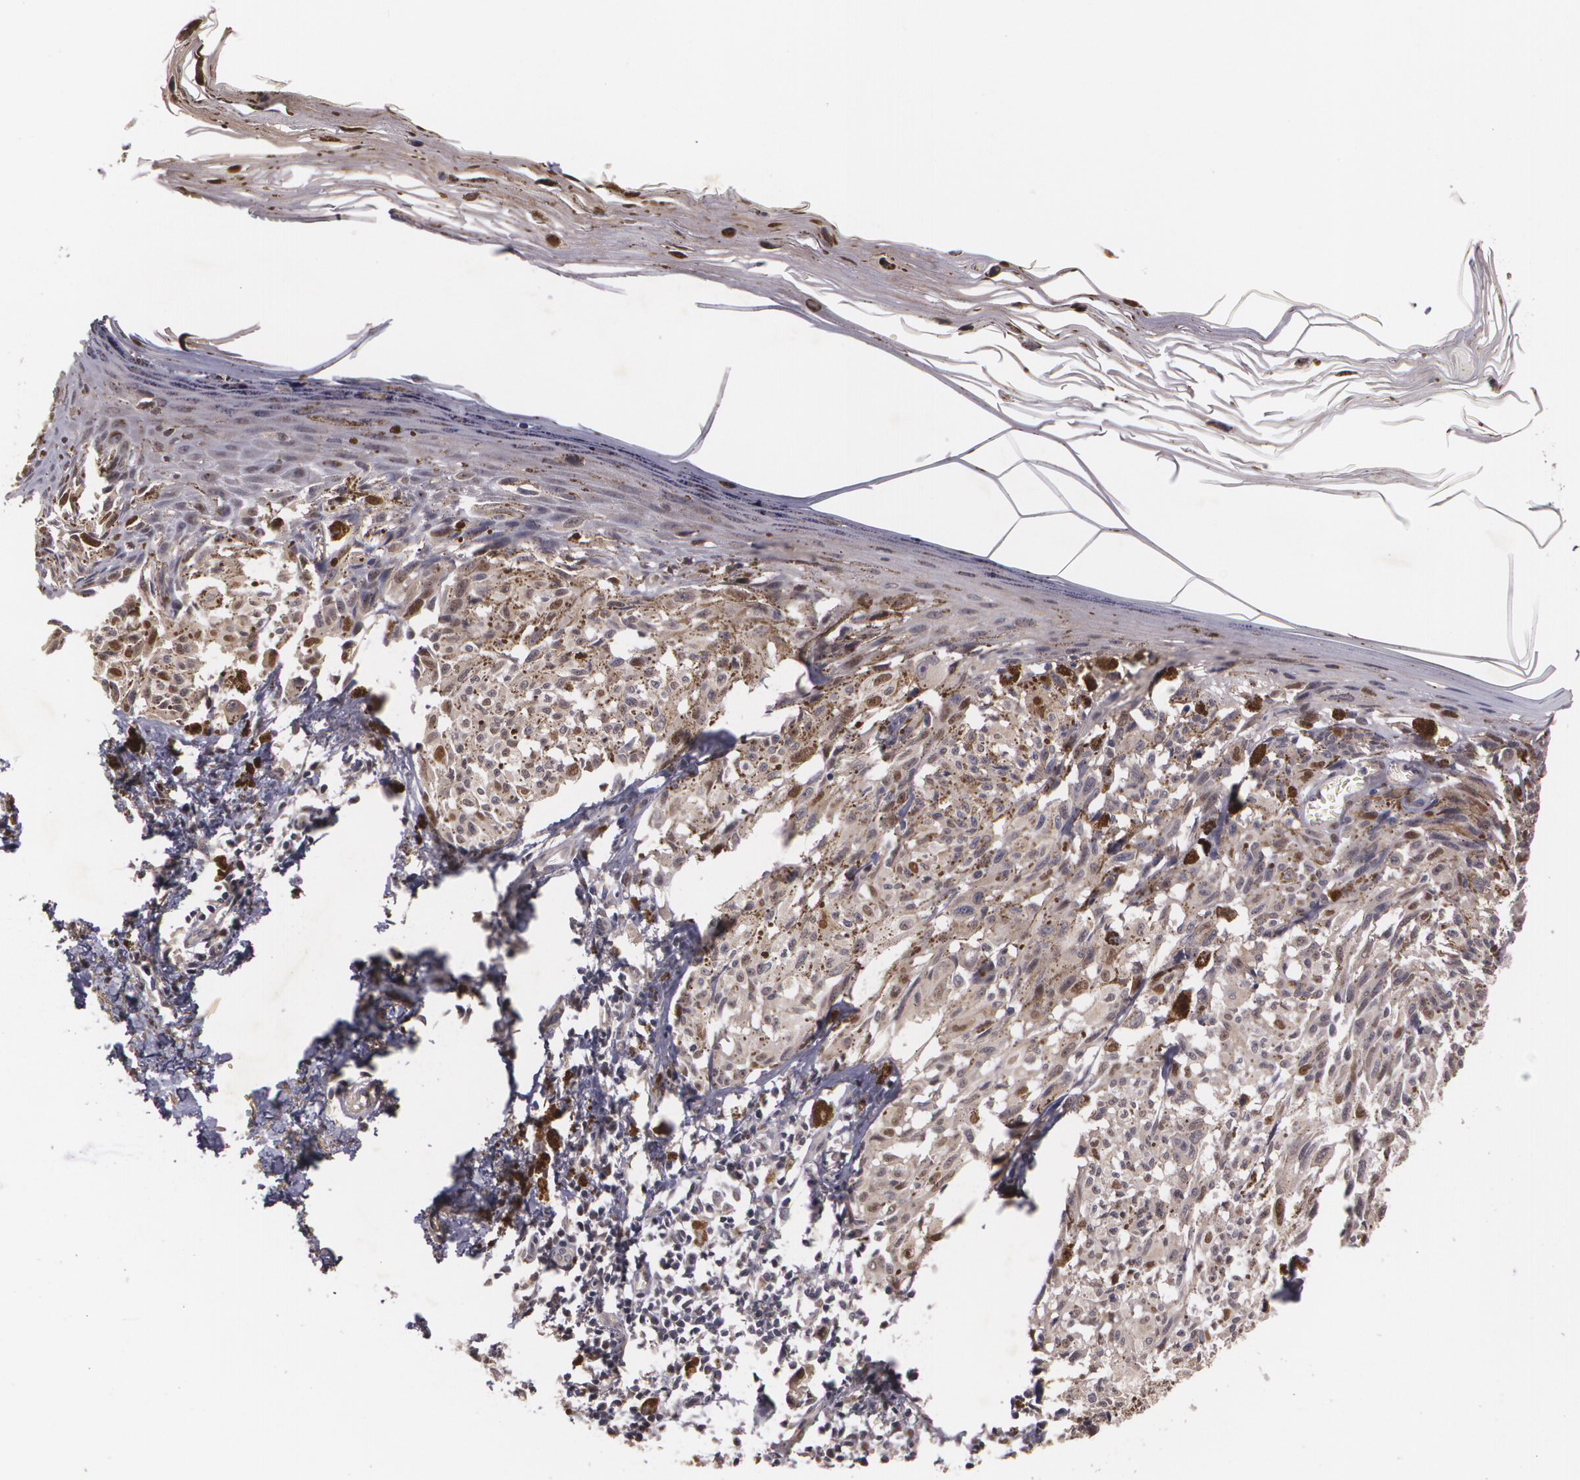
{"staining": {"intensity": "moderate", "quantity": "25%-75%", "location": "cytoplasmic/membranous,nuclear"}, "tissue": "melanoma", "cell_type": "Tumor cells", "image_type": "cancer", "snomed": [{"axis": "morphology", "description": "Malignant melanoma, NOS"}, {"axis": "topography", "description": "Skin"}], "caption": "This is a micrograph of IHC staining of malignant melanoma, which shows moderate staining in the cytoplasmic/membranous and nuclear of tumor cells.", "gene": "BRCA1", "patient": {"sex": "female", "age": 72}}